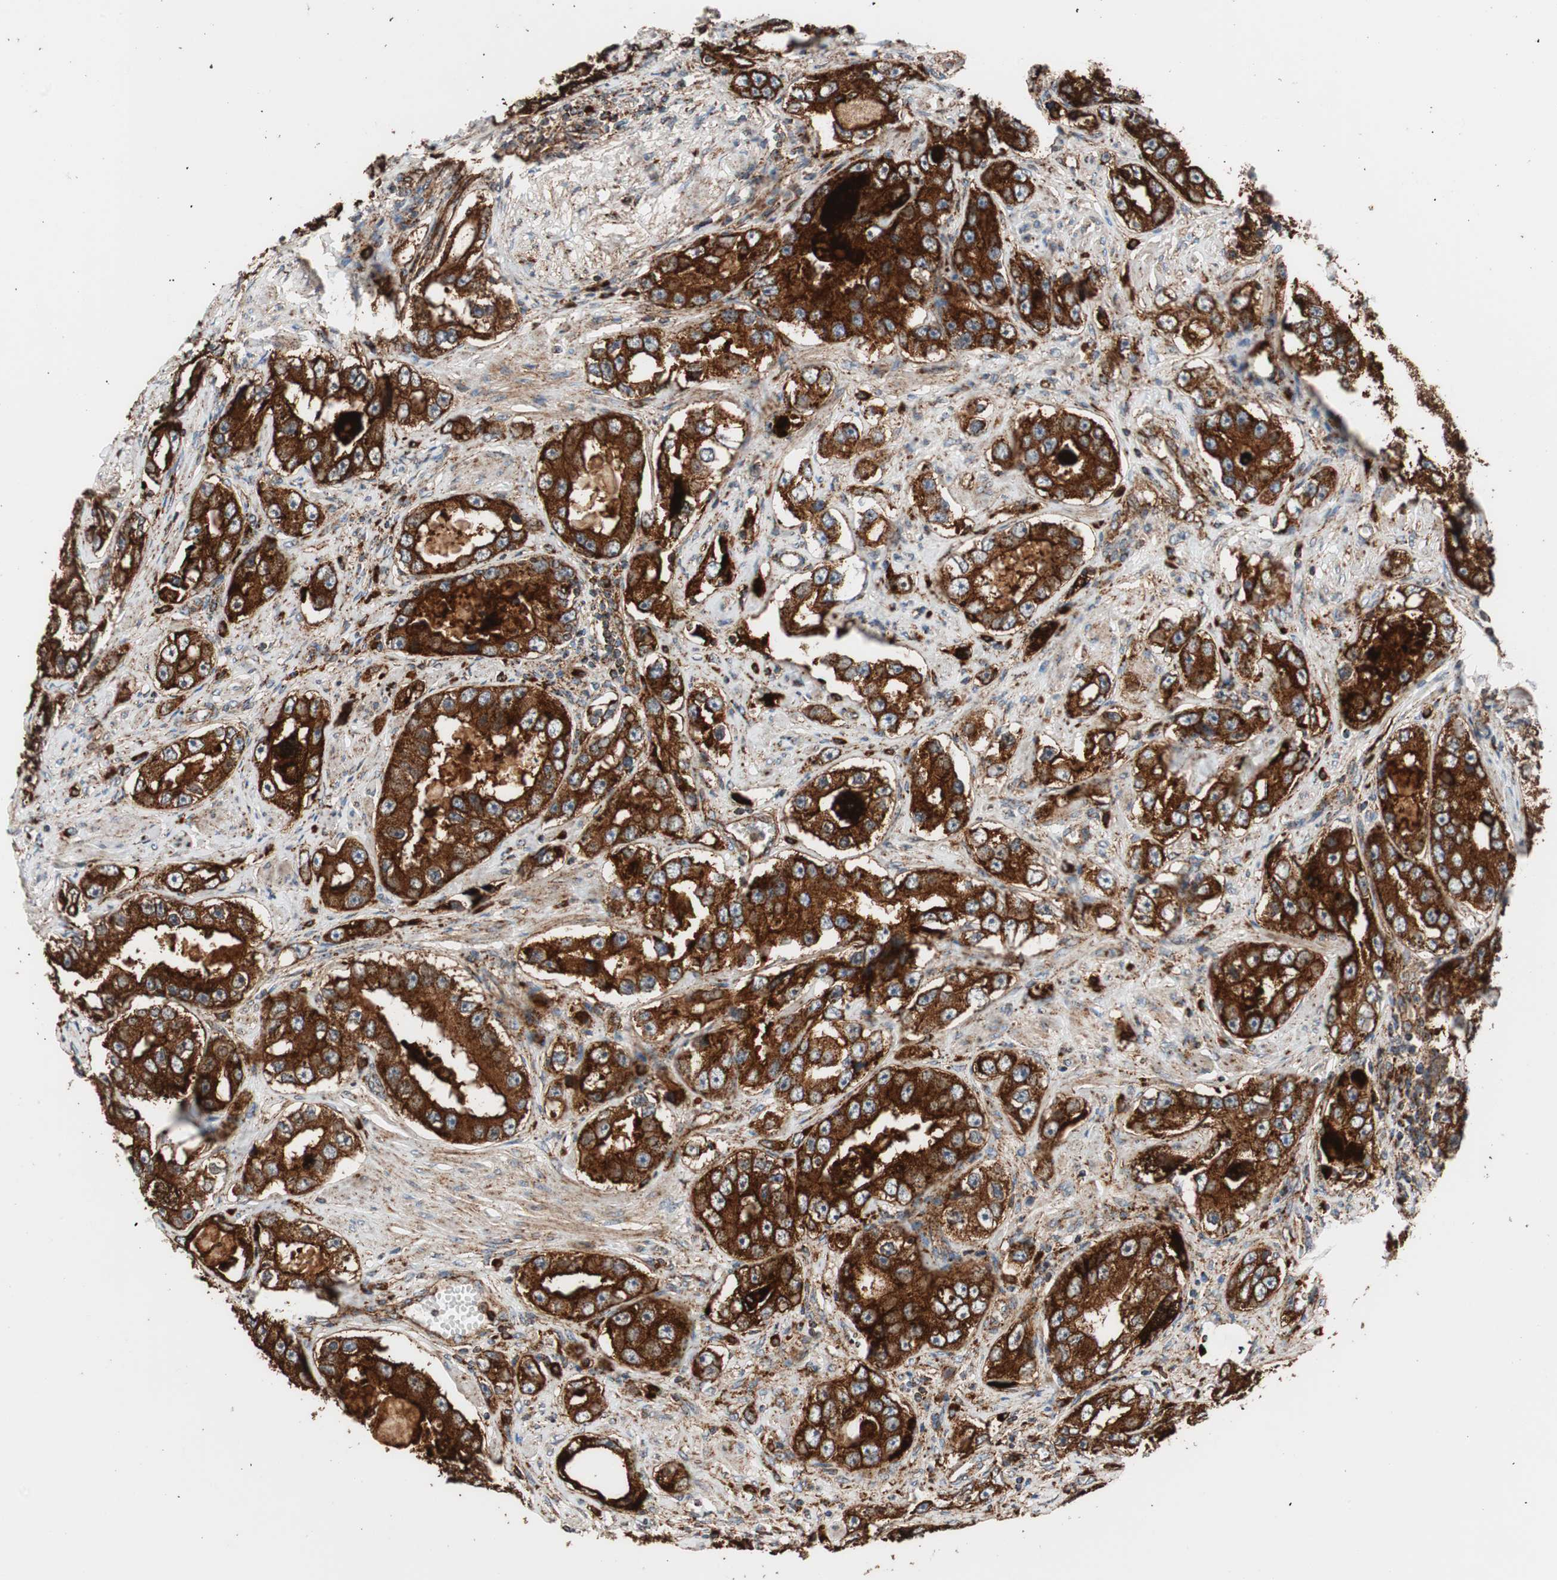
{"staining": {"intensity": "strong", "quantity": ">75%", "location": "cytoplasmic/membranous"}, "tissue": "prostate cancer", "cell_type": "Tumor cells", "image_type": "cancer", "snomed": [{"axis": "morphology", "description": "Adenocarcinoma, High grade"}, {"axis": "topography", "description": "Prostate"}], "caption": "This is an image of immunohistochemistry (IHC) staining of prostate cancer, which shows strong positivity in the cytoplasmic/membranous of tumor cells.", "gene": "LAMP1", "patient": {"sex": "male", "age": 63}}